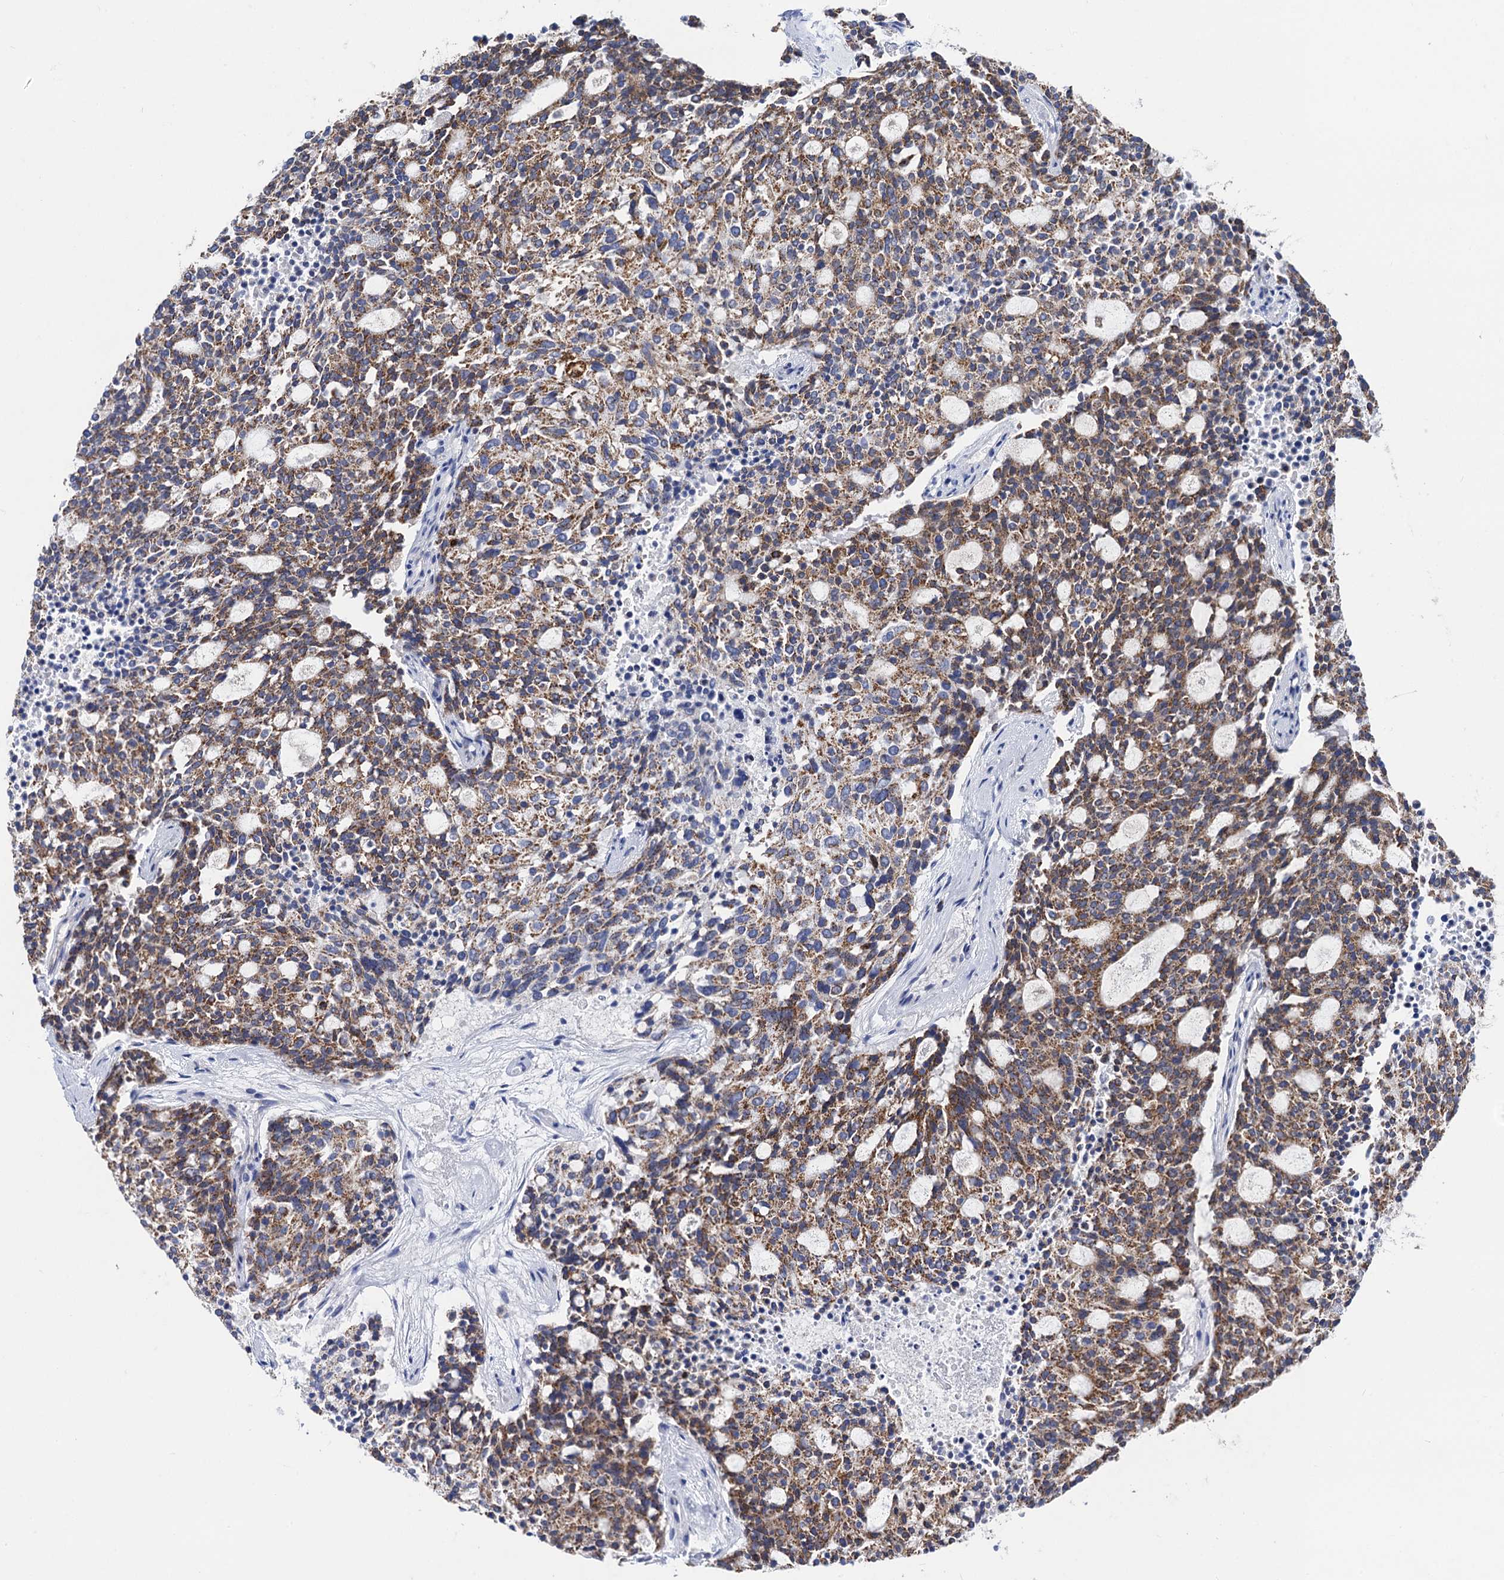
{"staining": {"intensity": "moderate", "quantity": ">75%", "location": "cytoplasmic/membranous"}, "tissue": "carcinoid", "cell_type": "Tumor cells", "image_type": "cancer", "snomed": [{"axis": "morphology", "description": "Carcinoid, malignant, NOS"}, {"axis": "topography", "description": "Pancreas"}], "caption": "Immunohistochemistry histopathology image of carcinoid stained for a protein (brown), which shows medium levels of moderate cytoplasmic/membranous staining in about >75% of tumor cells.", "gene": "ACADSB", "patient": {"sex": "female", "age": 54}}